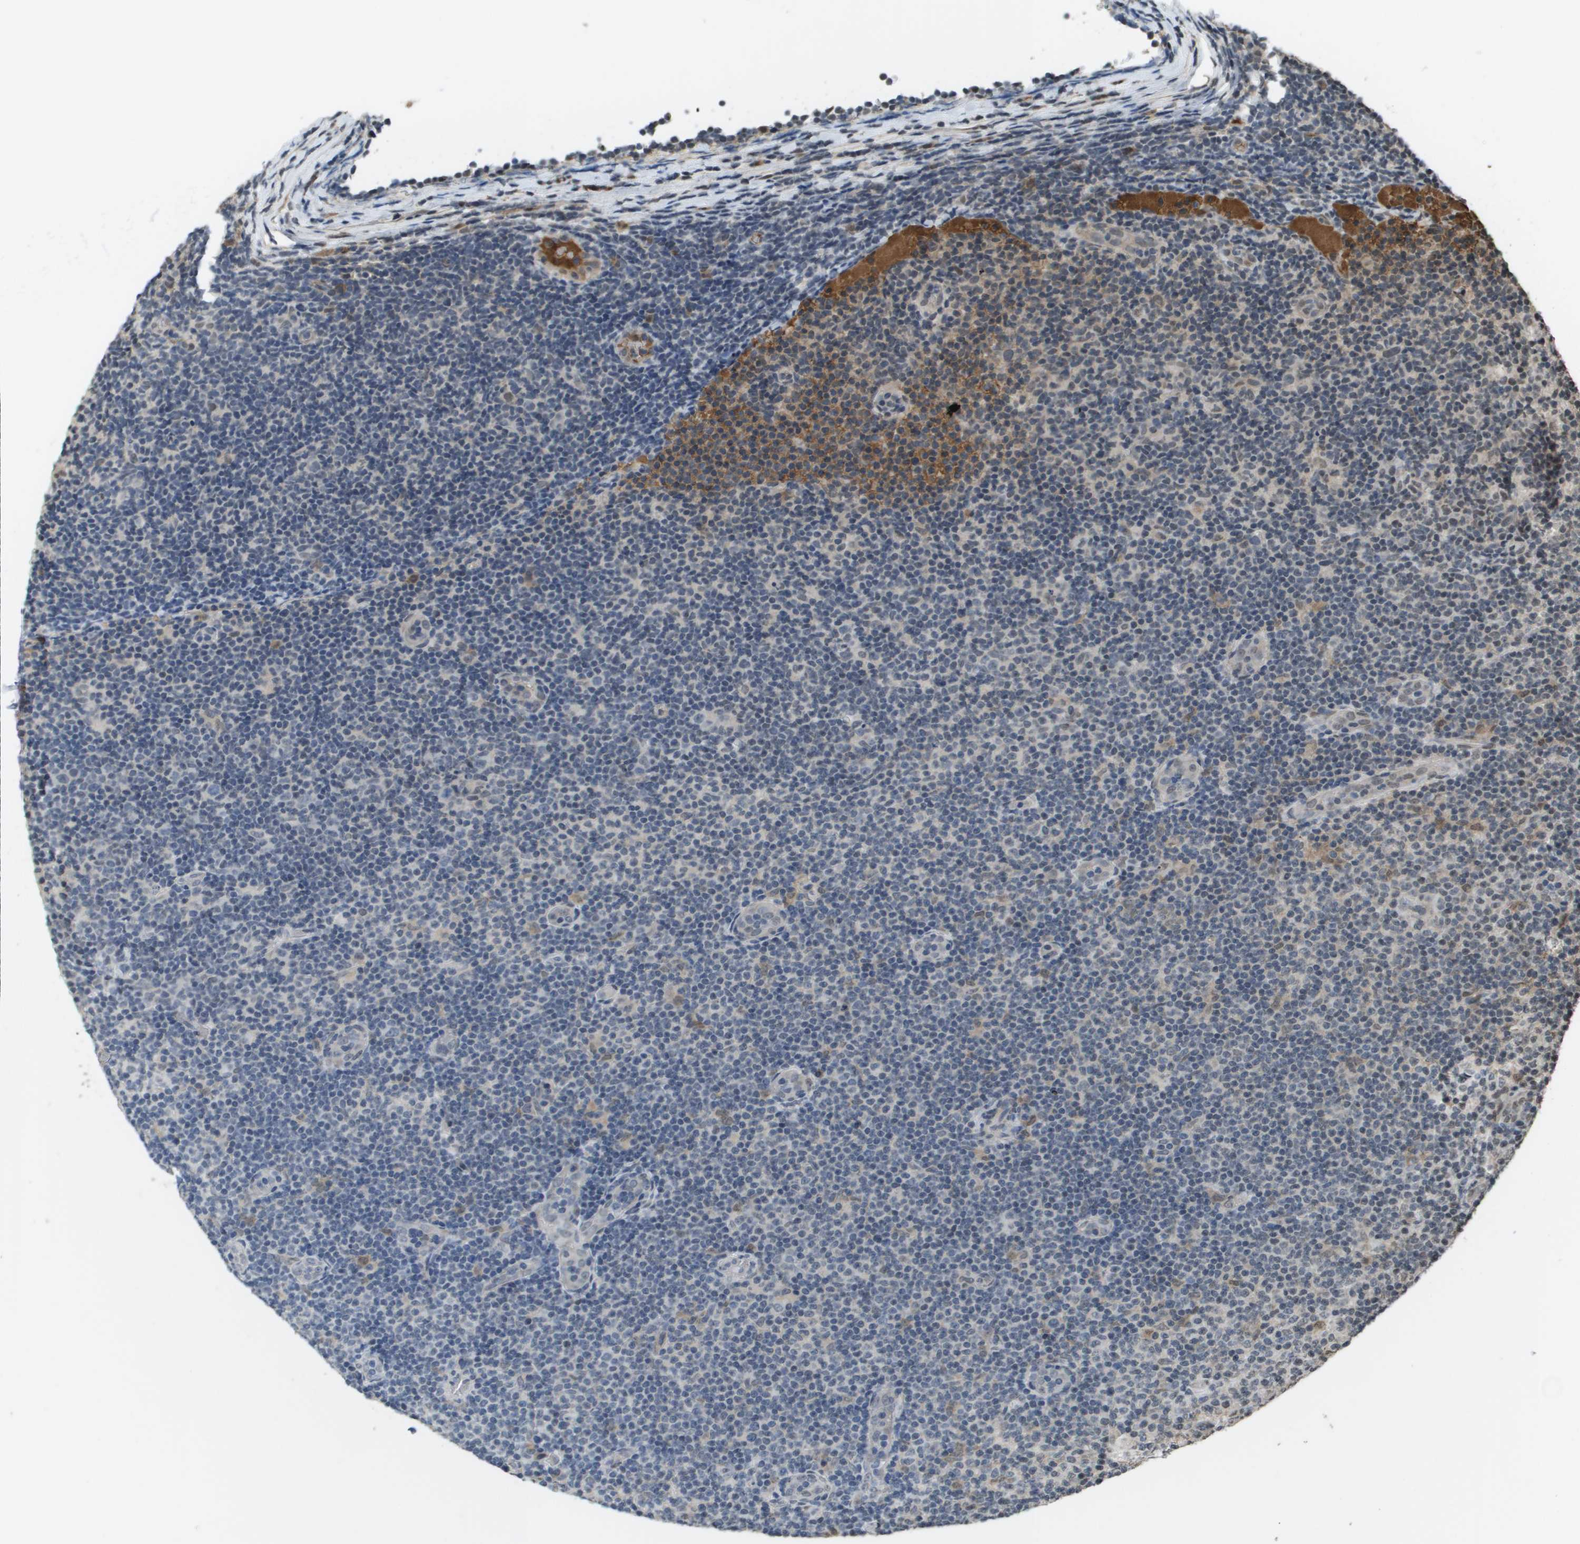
{"staining": {"intensity": "negative", "quantity": "none", "location": "none"}, "tissue": "lymphoma", "cell_type": "Tumor cells", "image_type": "cancer", "snomed": [{"axis": "morphology", "description": "Malignant lymphoma, non-Hodgkin's type, Low grade"}, {"axis": "topography", "description": "Lymph node"}], "caption": "Micrograph shows no significant protein expression in tumor cells of lymphoma. (DAB (3,3'-diaminobenzidine) IHC, high magnification).", "gene": "NDRG2", "patient": {"sex": "male", "age": 83}}